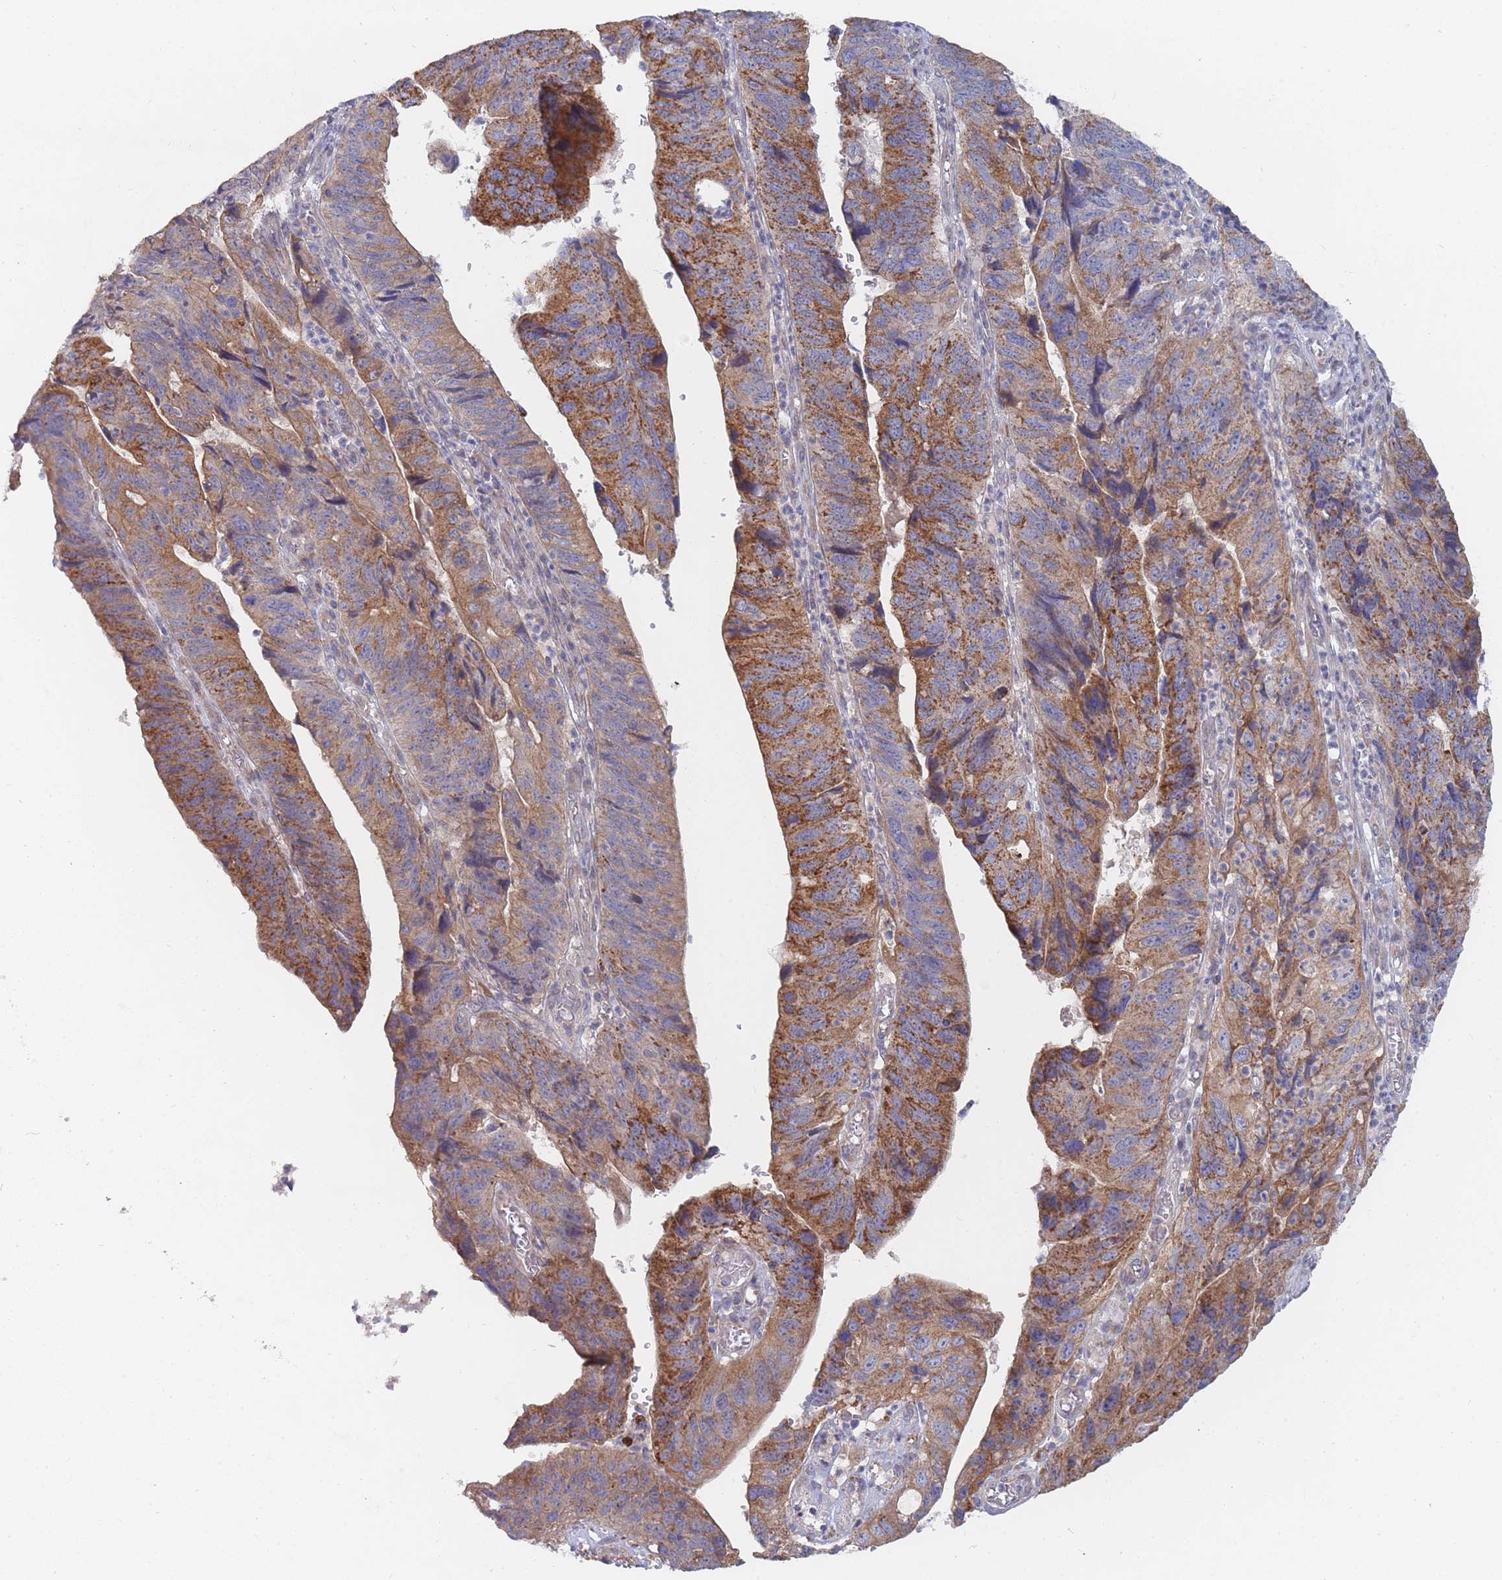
{"staining": {"intensity": "moderate", "quantity": ">75%", "location": "cytoplasmic/membranous"}, "tissue": "stomach cancer", "cell_type": "Tumor cells", "image_type": "cancer", "snomed": [{"axis": "morphology", "description": "Adenocarcinoma, NOS"}, {"axis": "topography", "description": "Stomach"}], "caption": "Protein staining of stomach cancer tissue demonstrates moderate cytoplasmic/membranous expression in approximately >75% of tumor cells. The staining is performed using DAB (3,3'-diaminobenzidine) brown chromogen to label protein expression. The nuclei are counter-stained blue using hematoxylin.", "gene": "SLC35F5", "patient": {"sex": "male", "age": 59}}